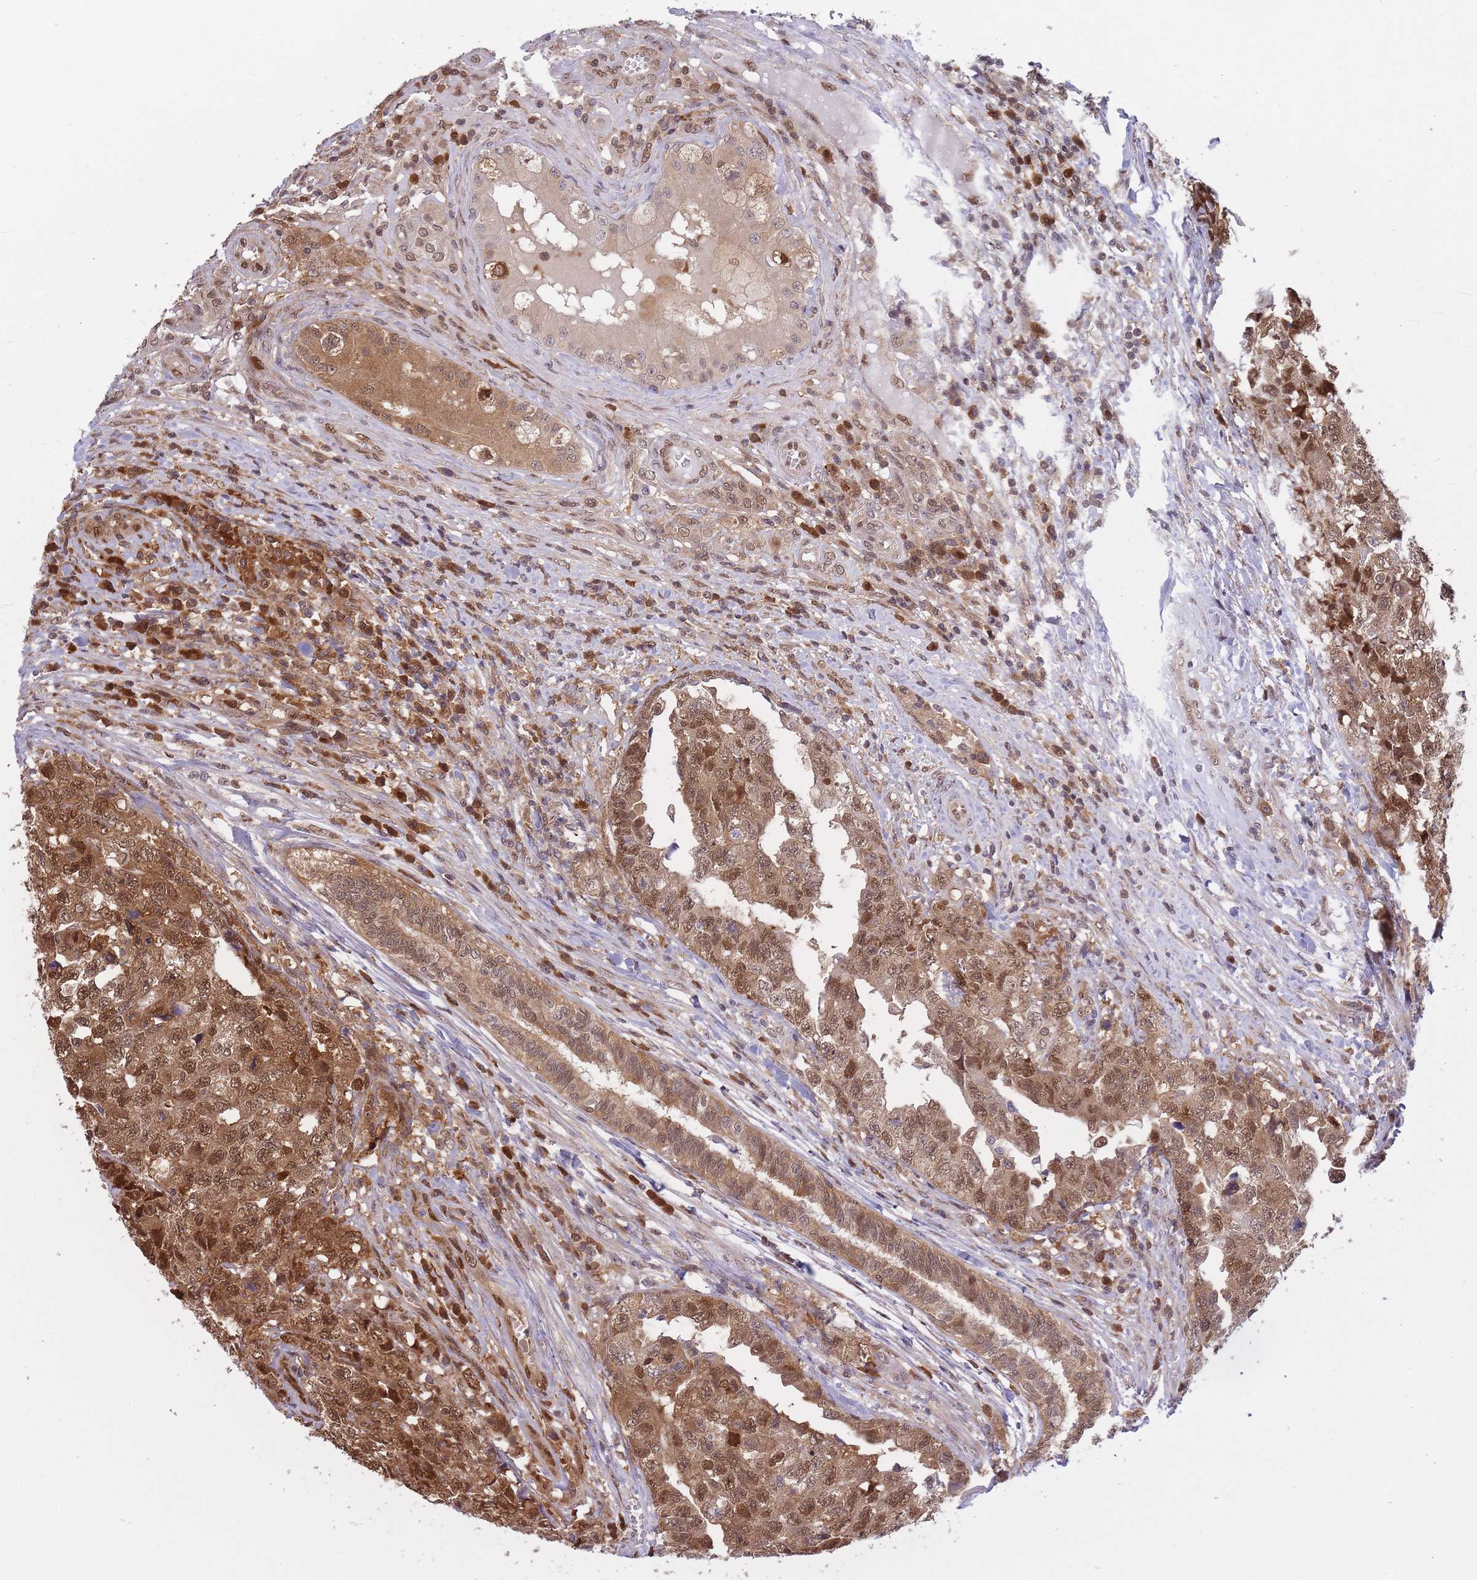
{"staining": {"intensity": "moderate", "quantity": ">75%", "location": "cytoplasmic/membranous,nuclear"}, "tissue": "testis cancer", "cell_type": "Tumor cells", "image_type": "cancer", "snomed": [{"axis": "morphology", "description": "Carcinoma, Embryonal, NOS"}, {"axis": "topography", "description": "Testis"}], "caption": "The photomicrograph demonstrates a brown stain indicating the presence of a protein in the cytoplasmic/membranous and nuclear of tumor cells in testis cancer (embryonal carcinoma).", "gene": "NSFL1C", "patient": {"sex": "male", "age": 31}}